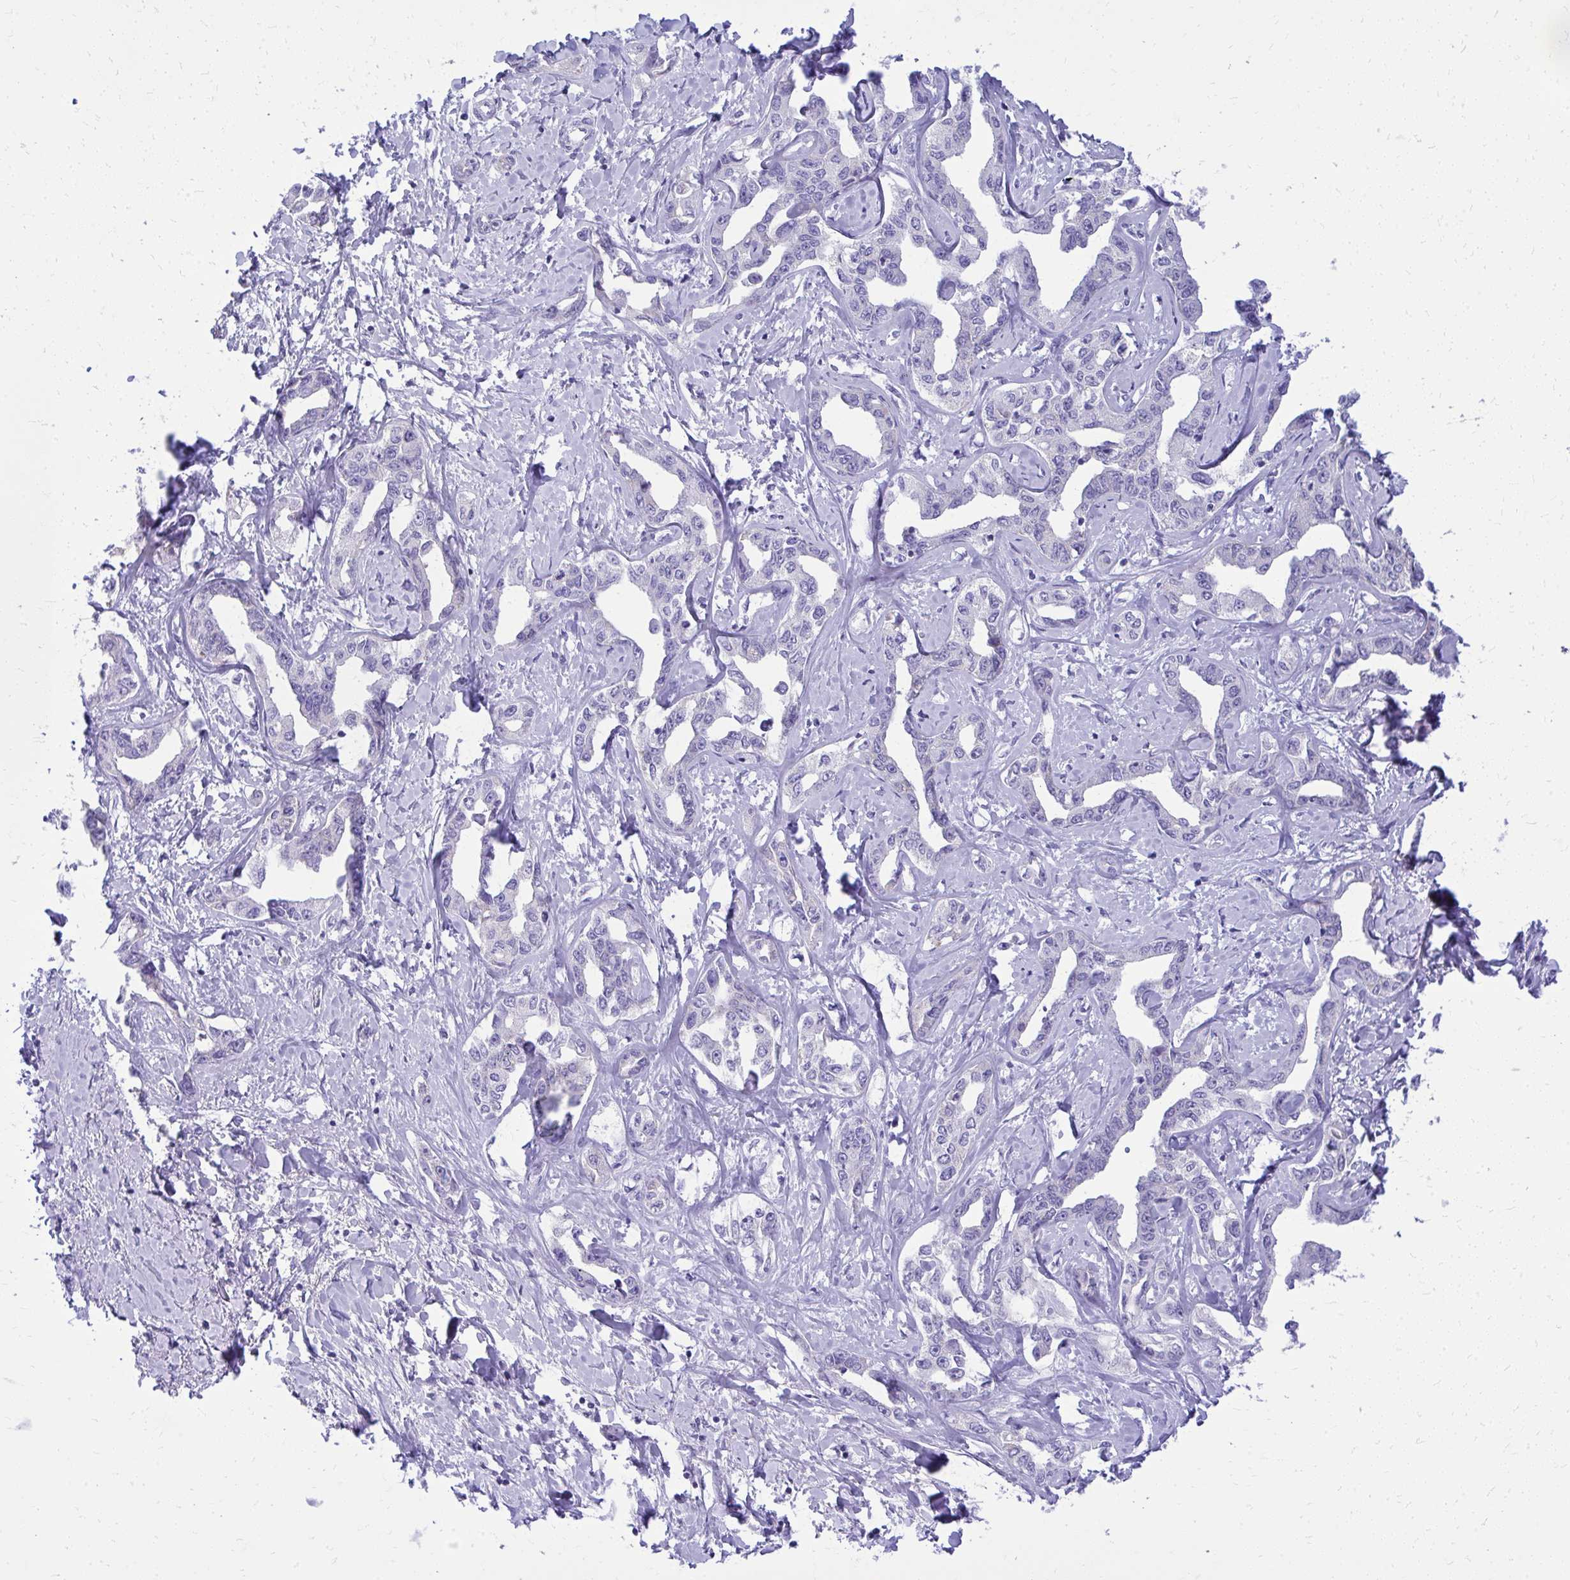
{"staining": {"intensity": "negative", "quantity": "none", "location": "none"}, "tissue": "liver cancer", "cell_type": "Tumor cells", "image_type": "cancer", "snomed": [{"axis": "morphology", "description": "Cholangiocarcinoma"}, {"axis": "topography", "description": "Liver"}], "caption": "Tumor cells show no significant protein positivity in liver cancer (cholangiocarcinoma).", "gene": "RALYL", "patient": {"sex": "male", "age": 59}}